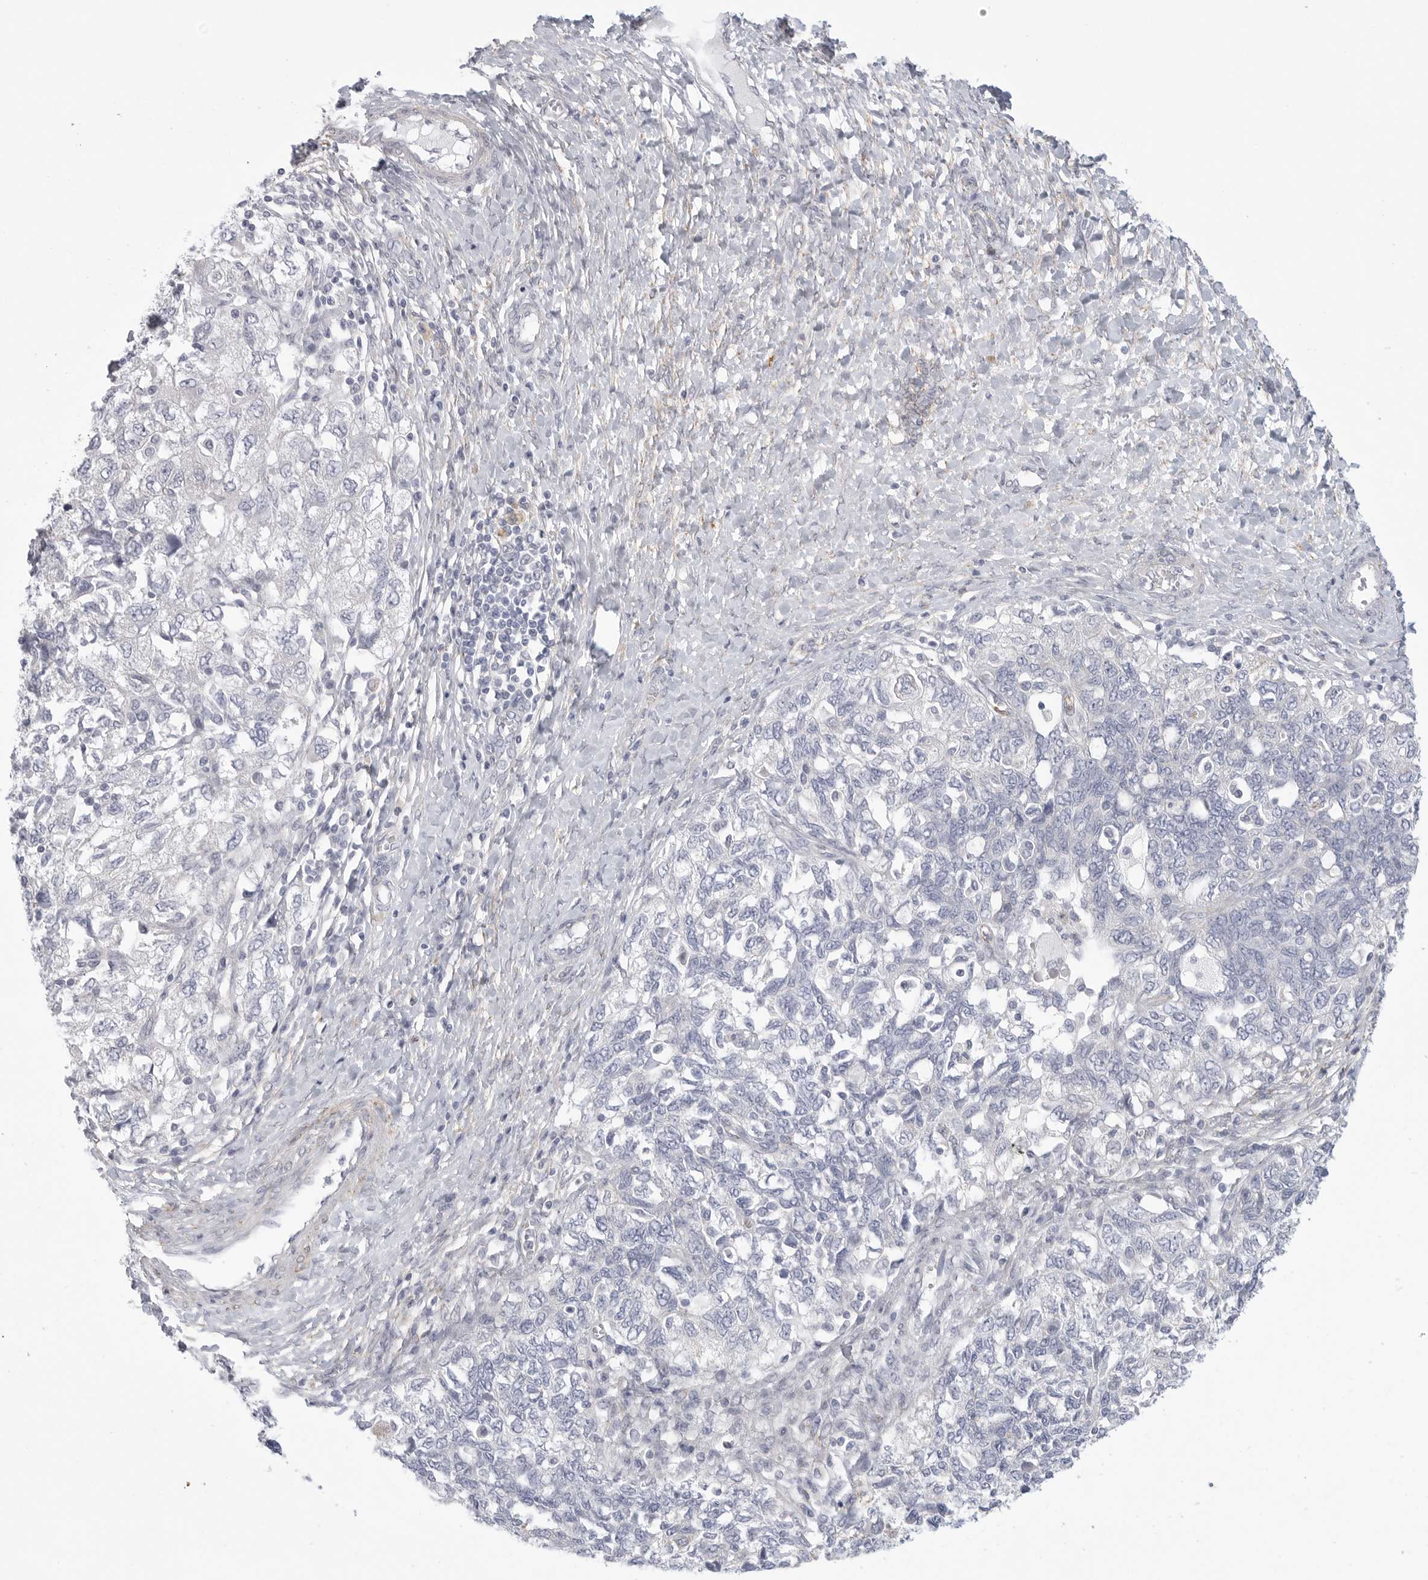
{"staining": {"intensity": "negative", "quantity": "none", "location": "none"}, "tissue": "ovarian cancer", "cell_type": "Tumor cells", "image_type": "cancer", "snomed": [{"axis": "morphology", "description": "Carcinoma, NOS"}, {"axis": "morphology", "description": "Cystadenocarcinoma, serous, NOS"}, {"axis": "topography", "description": "Ovary"}], "caption": "The micrograph reveals no staining of tumor cells in ovarian cancer.", "gene": "ELP3", "patient": {"sex": "female", "age": 69}}